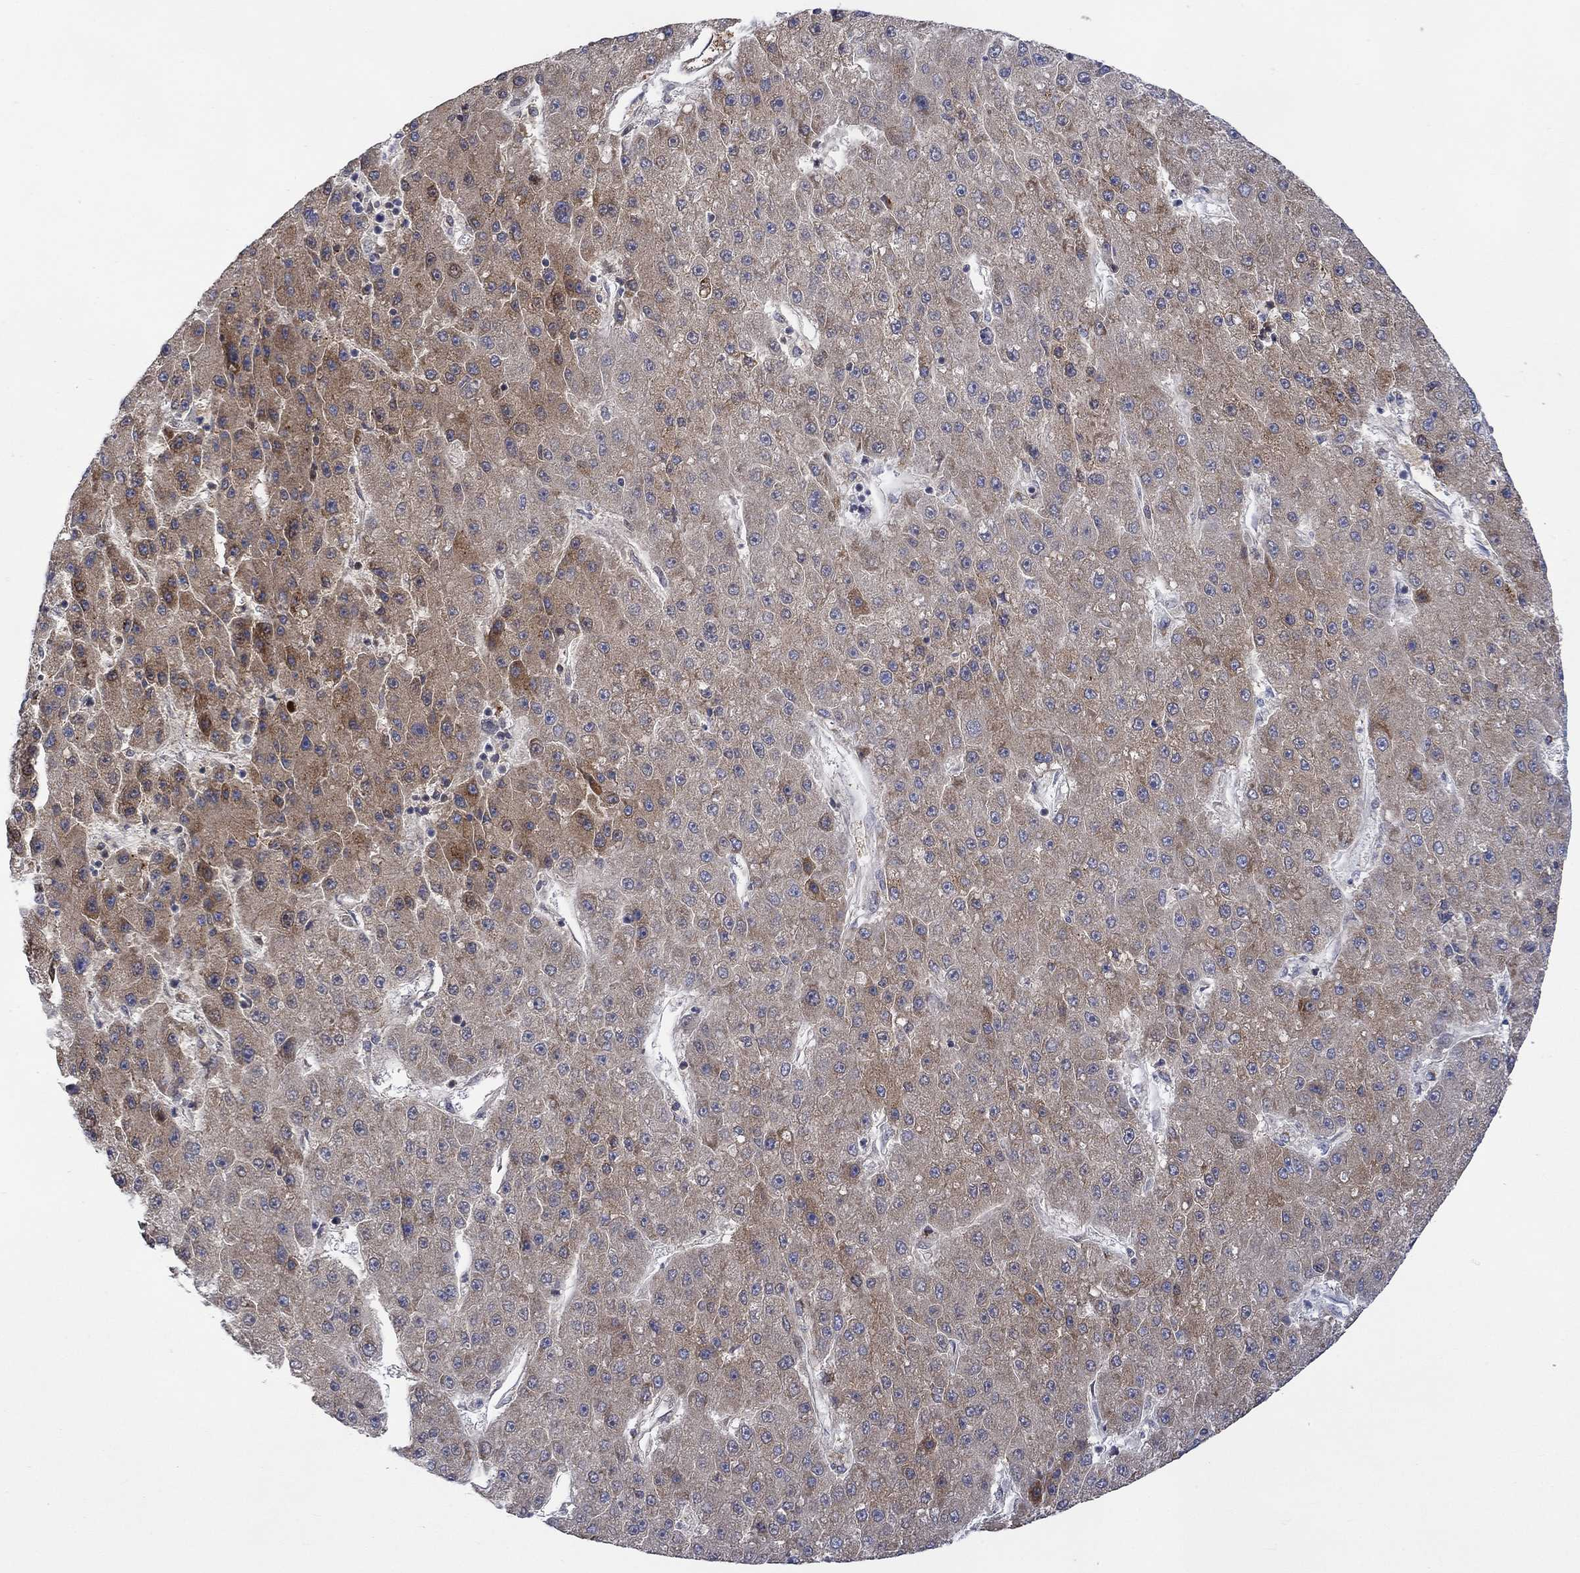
{"staining": {"intensity": "moderate", "quantity": "<25%", "location": "cytoplasmic/membranous"}, "tissue": "liver cancer", "cell_type": "Tumor cells", "image_type": "cancer", "snomed": [{"axis": "morphology", "description": "Carcinoma, Hepatocellular, NOS"}, {"axis": "topography", "description": "Liver"}], "caption": "Protein analysis of liver cancer tissue shows moderate cytoplasmic/membranous positivity in about <25% of tumor cells. The protein of interest is stained brown, and the nuclei are stained in blue (DAB IHC with brightfield microscopy, high magnification).", "gene": "SLC48A1", "patient": {"sex": "male", "age": 67}}